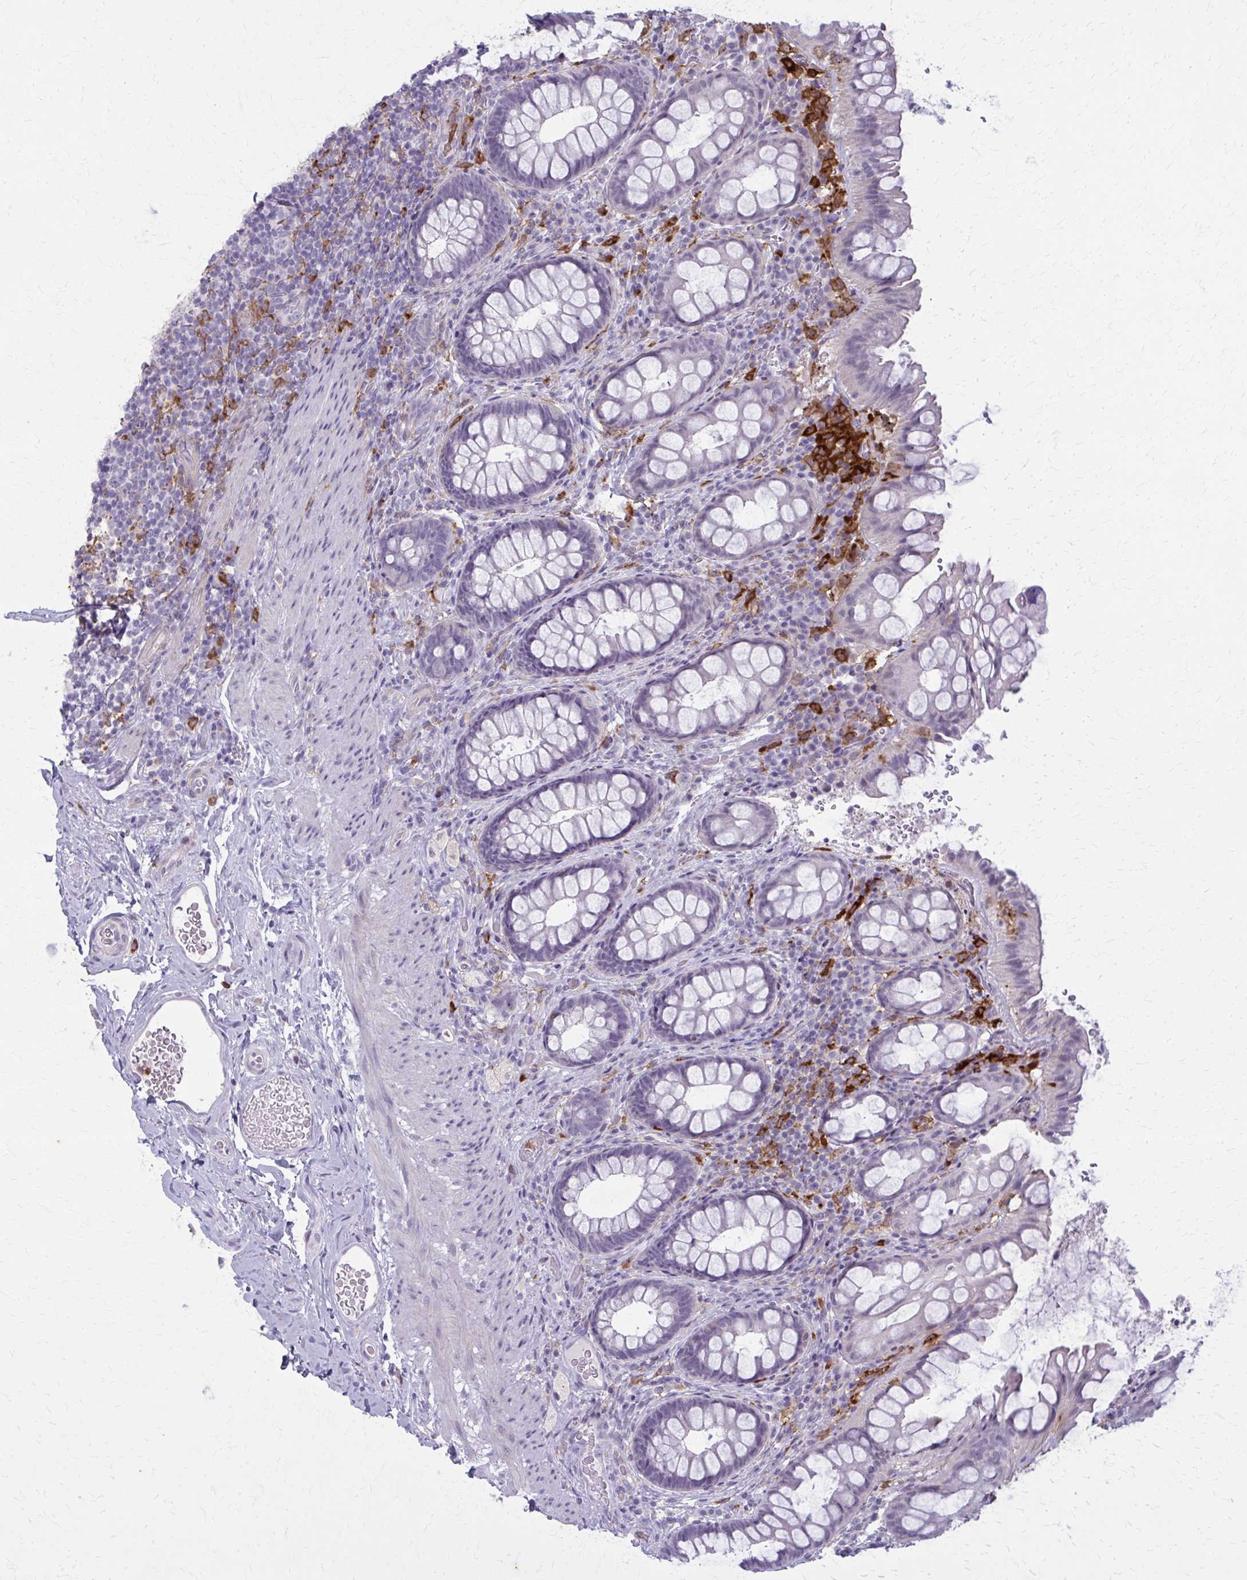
{"staining": {"intensity": "negative", "quantity": "none", "location": "none"}, "tissue": "rectum", "cell_type": "Glandular cells", "image_type": "normal", "snomed": [{"axis": "morphology", "description": "Normal tissue, NOS"}, {"axis": "topography", "description": "Rectum"}, {"axis": "topography", "description": "Peripheral nerve tissue"}], "caption": "IHC of unremarkable rectum shows no positivity in glandular cells. Nuclei are stained in blue.", "gene": "CARD9", "patient": {"sex": "female", "age": 69}}